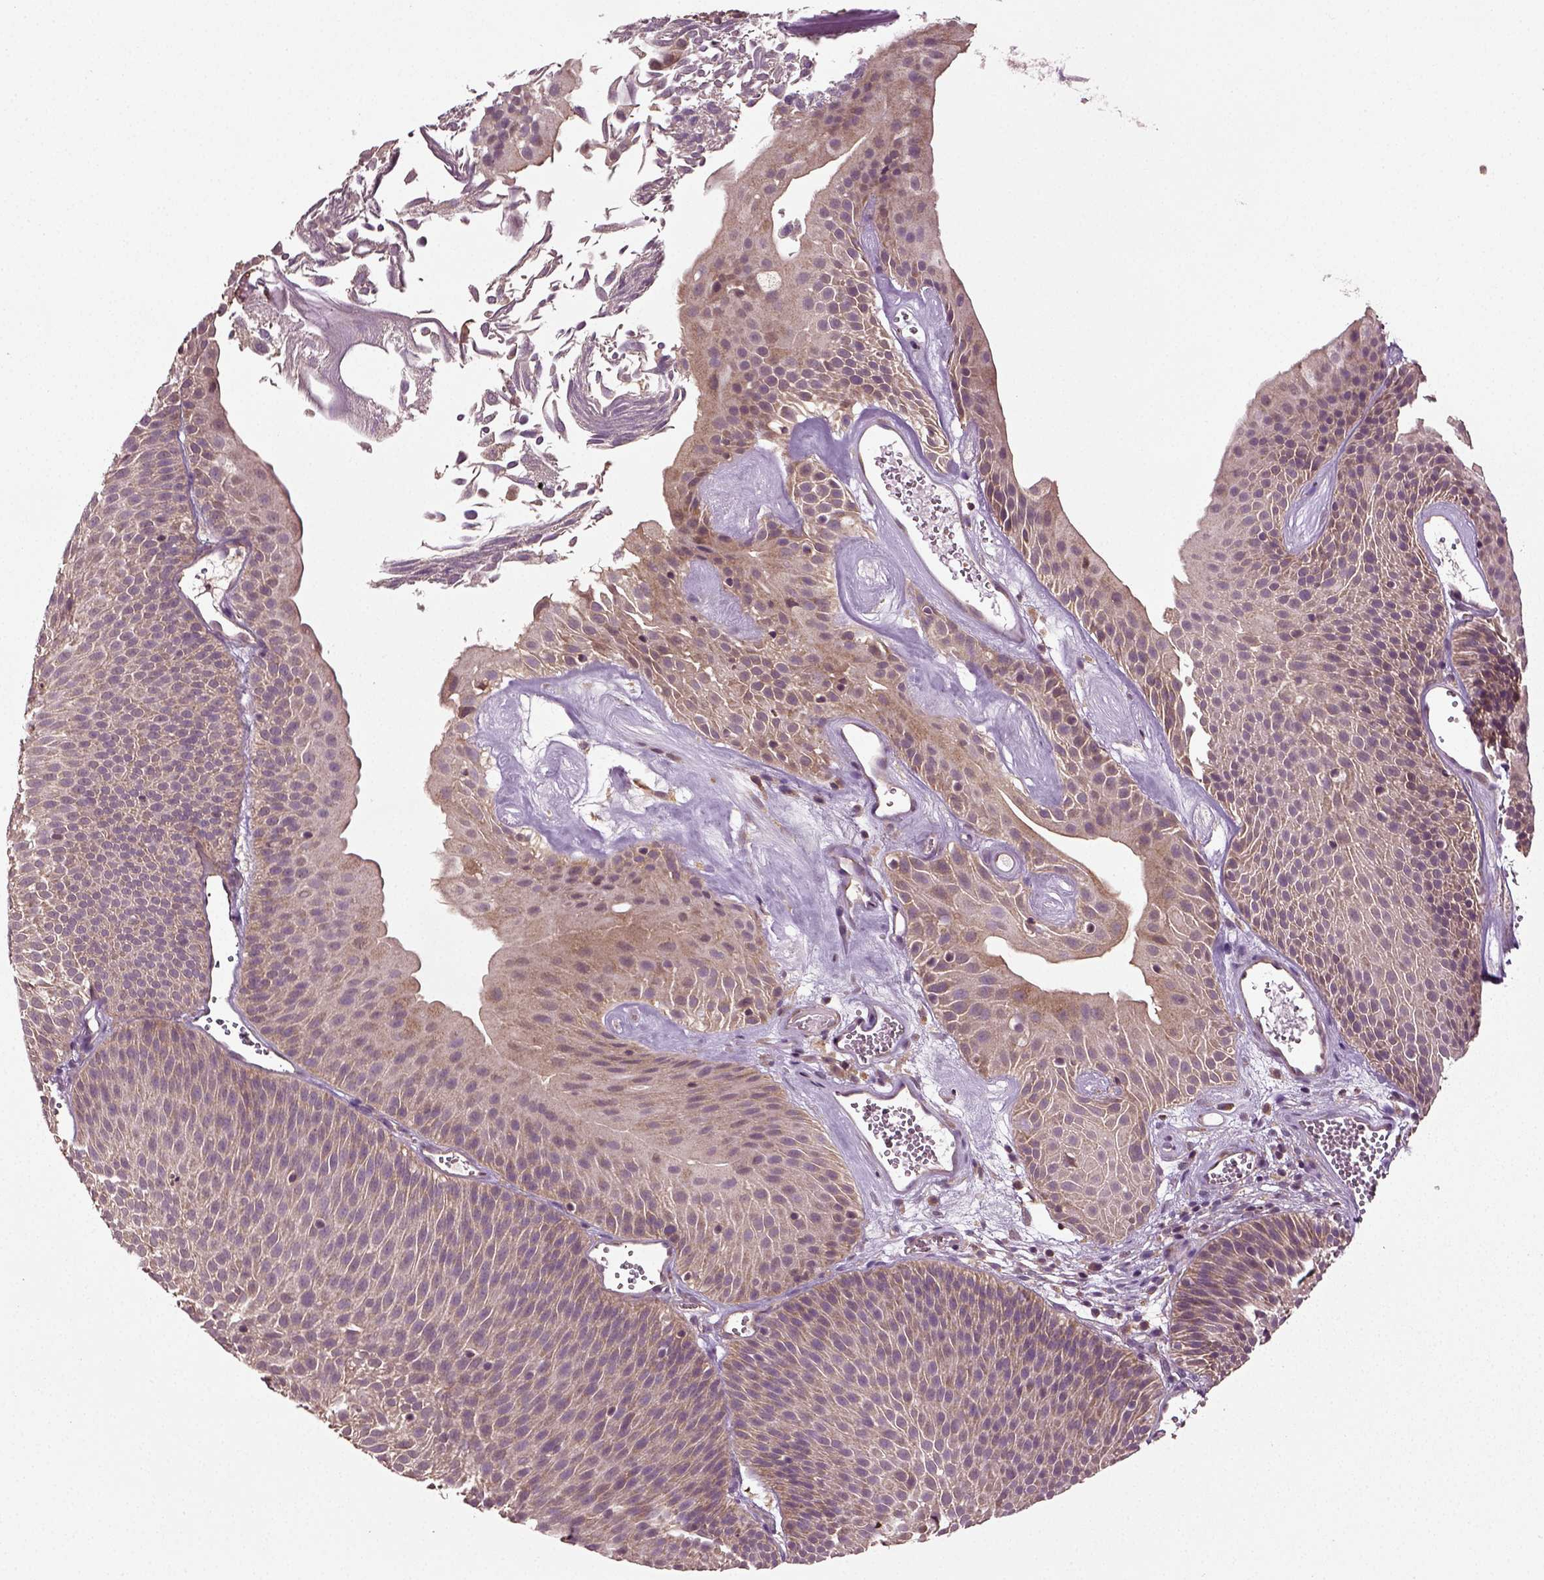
{"staining": {"intensity": "weak", "quantity": "25%-75%", "location": "cytoplasmic/membranous"}, "tissue": "urothelial cancer", "cell_type": "Tumor cells", "image_type": "cancer", "snomed": [{"axis": "morphology", "description": "Urothelial carcinoma, Low grade"}, {"axis": "topography", "description": "Urinary bladder"}], "caption": "Immunohistochemical staining of human urothelial cancer displays low levels of weak cytoplasmic/membranous protein staining in about 25%-75% of tumor cells.", "gene": "ERV3-1", "patient": {"sex": "male", "age": 52}}